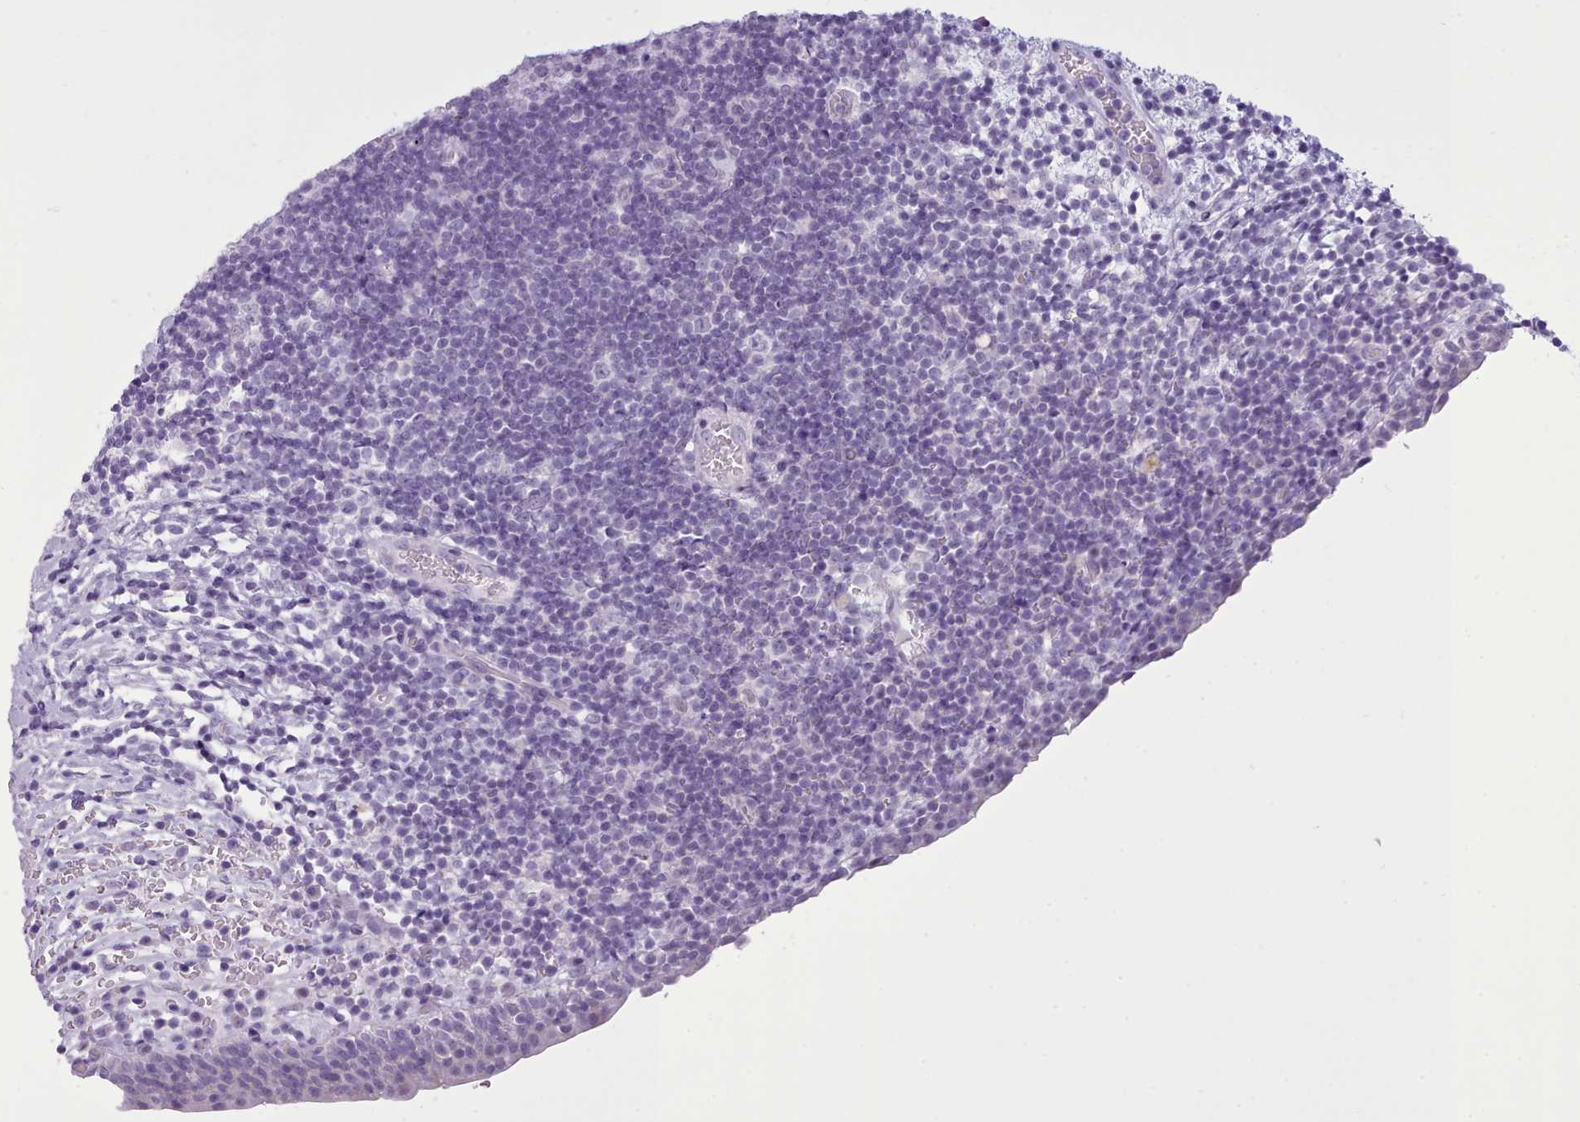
{"staining": {"intensity": "negative", "quantity": "none", "location": "none"}, "tissue": "urinary bladder", "cell_type": "Urothelial cells", "image_type": "normal", "snomed": [{"axis": "morphology", "description": "Normal tissue, NOS"}, {"axis": "topography", "description": "Urinary bladder"}], "caption": "High power microscopy micrograph of an immunohistochemistry histopathology image of benign urinary bladder, revealing no significant positivity in urothelial cells. Nuclei are stained in blue.", "gene": "FBXO48", "patient": {"sex": "male", "age": 83}}